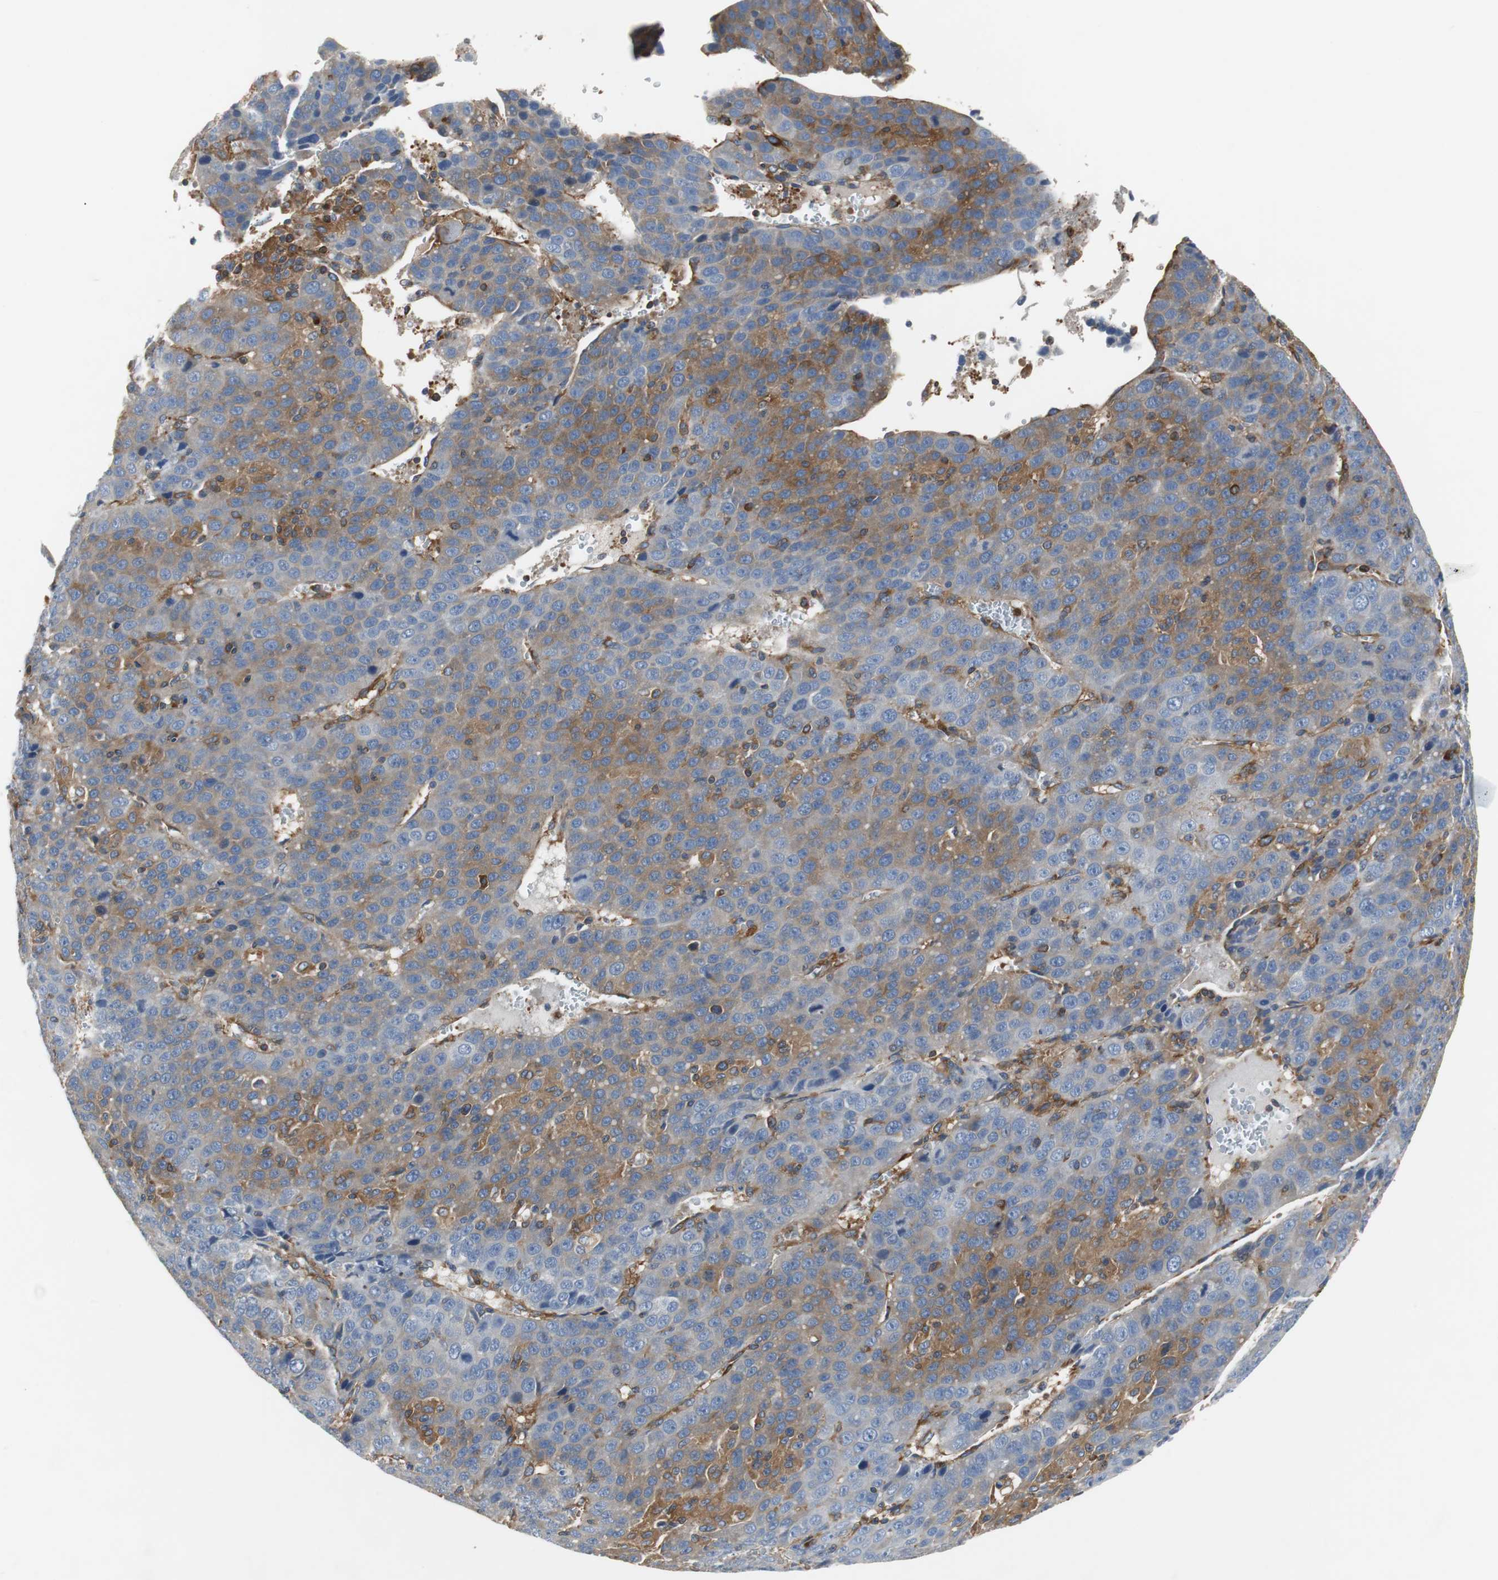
{"staining": {"intensity": "moderate", "quantity": "25%-75%", "location": "cytoplasmic/membranous"}, "tissue": "liver cancer", "cell_type": "Tumor cells", "image_type": "cancer", "snomed": [{"axis": "morphology", "description": "Carcinoma, Hepatocellular, NOS"}, {"axis": "topography", "description": "Liver"}], "caption": "Liver cancer stained with a brown dye demonstrates moderate cytoplasmic/membranous positive expression in approximately 25%-75% of tumor cells.", "gene": "GYS1", "patient": {"sex": "female", "age": 53}}